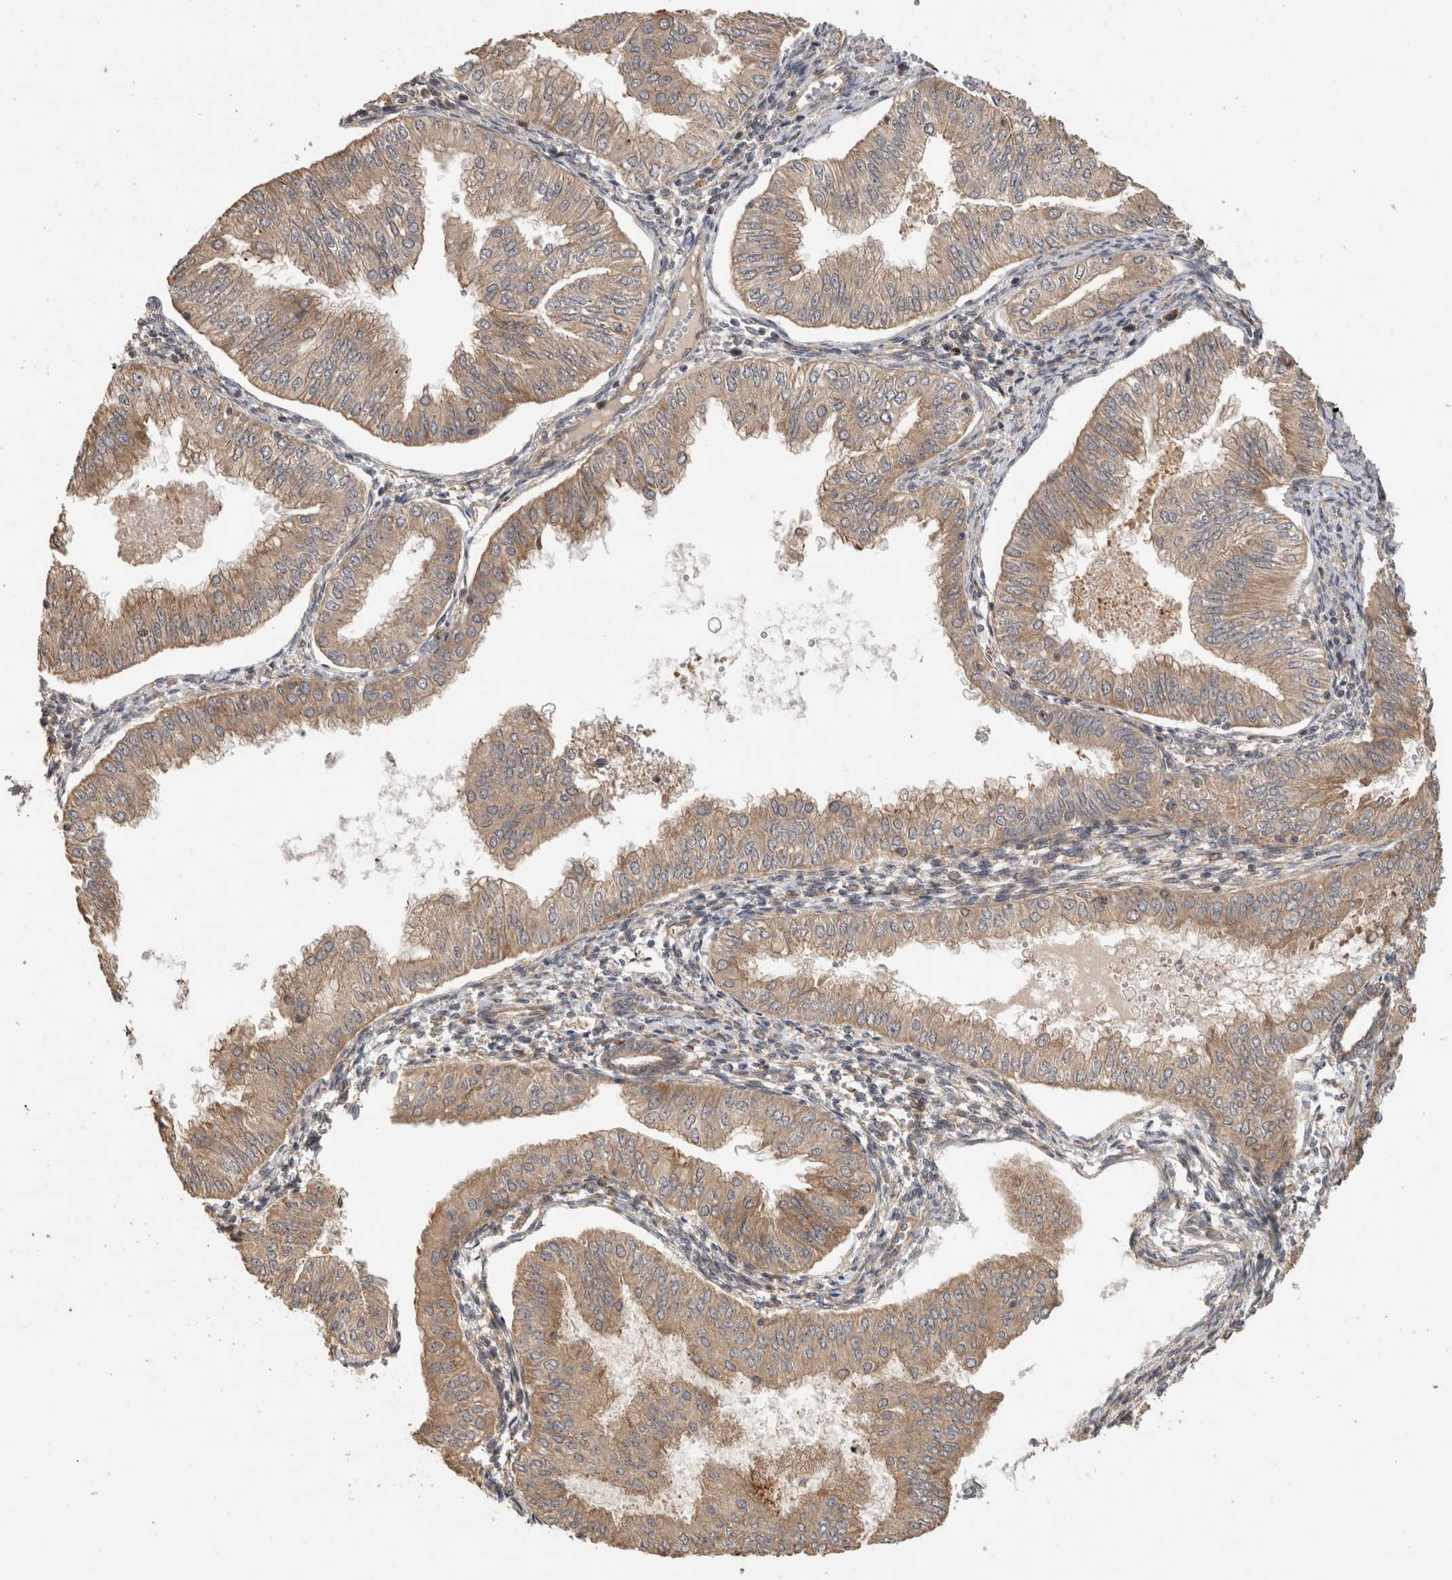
{"staining": {"intensity": "moderate", "quantity": ">75%", "location": "cytoplasmic/membranous"}, "tissue": "endometrial cancer", "cell_type": "Tumor cells", "image_type": "cancer", "snomed": [{"axis": "morphology", "description": "Normal tissue, NOS"}, {"axis": "morphology", "description": "Adenocarcinoma, NOS"}, {"axis": "topography", "description": "Endometrium"}], "caption": "Adenocarcinoma (endometrial) stained with a protein marker shows moderate staining in tumor cells.", "gene": "PCDHB15", "patient": {"sex": "female", "age": 53}}